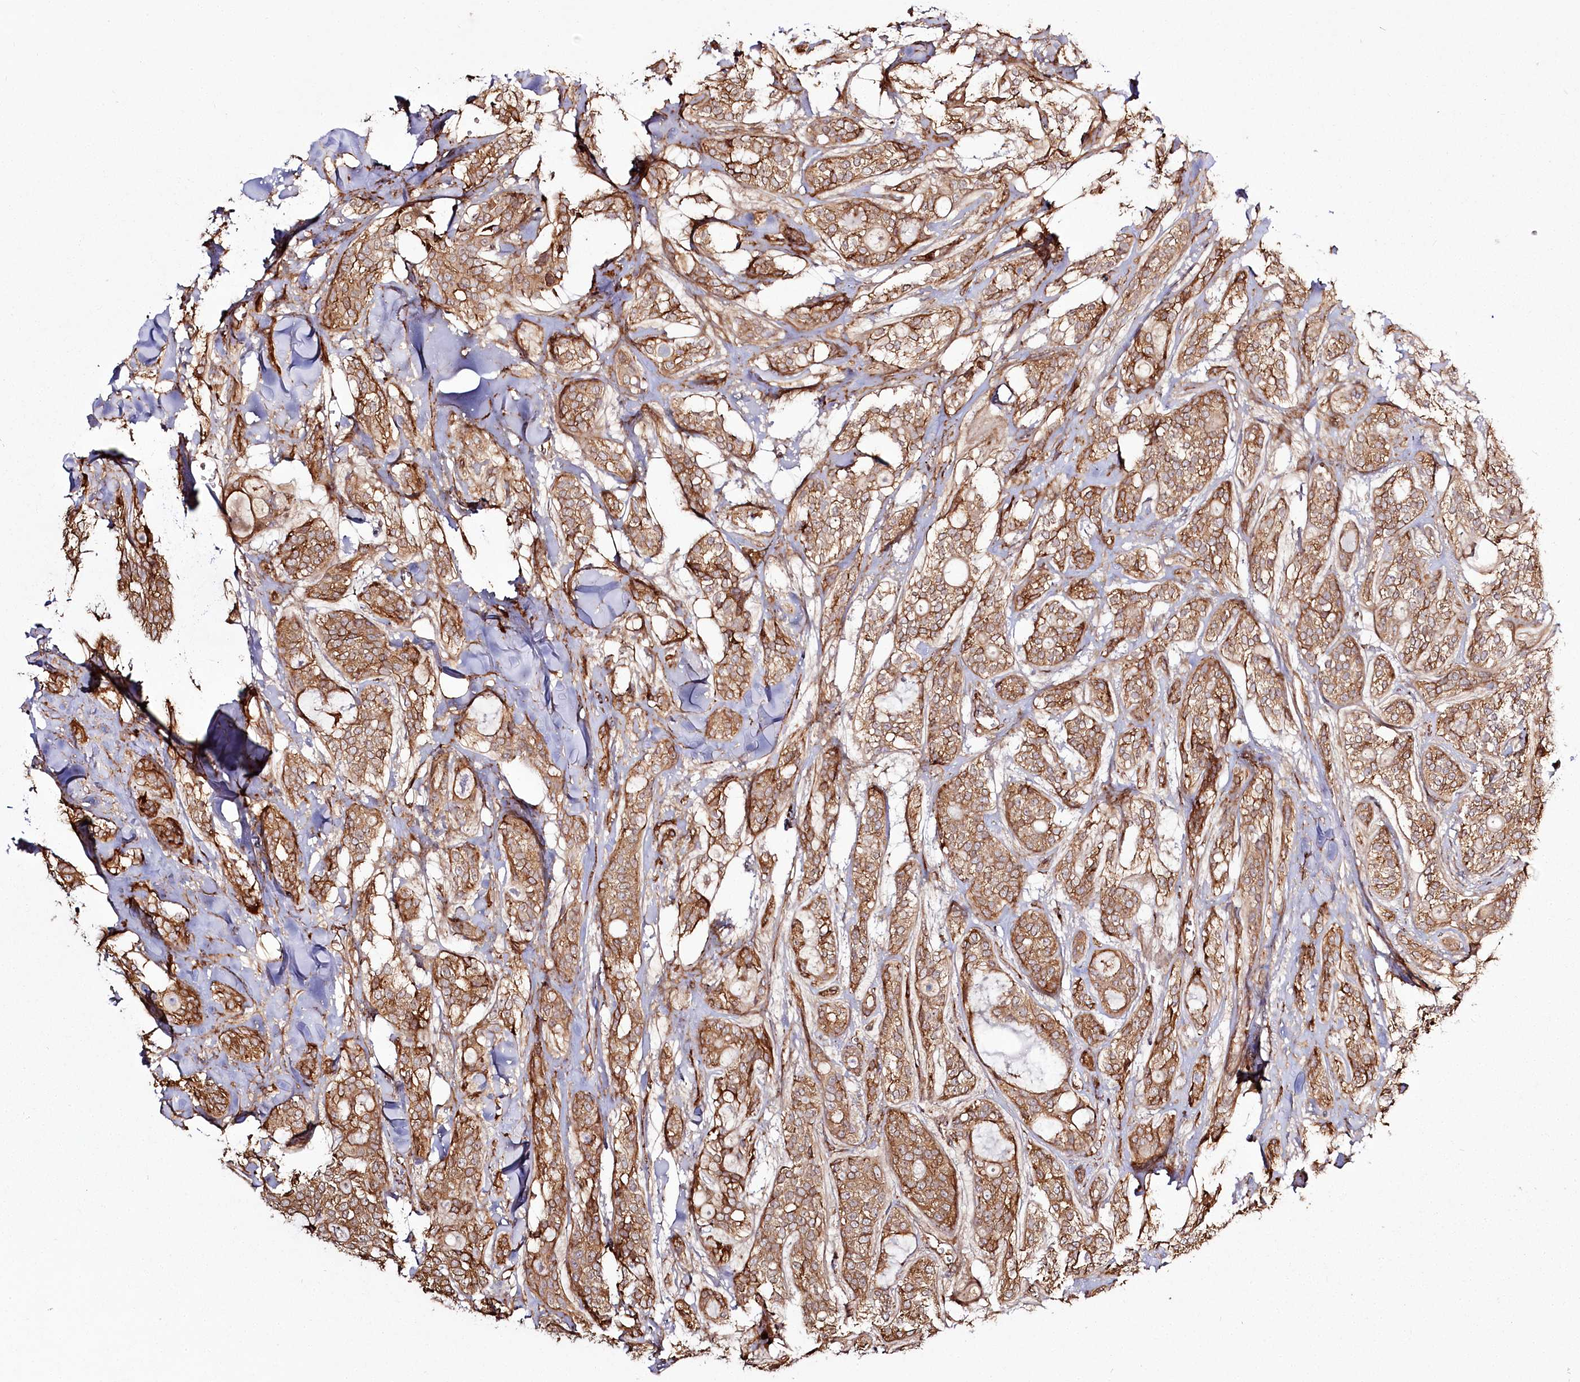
{"staining": {"intensity": "moderate", "quantity": ">75%", "location": "cytoplasmic/membranous"}, "tissue": "head and neck cancer", "cell_type": "Tumor cells", "image_type": "cancer", "snomed": [{"axis": "morphology", "description": "Adenocarcinoma, NOS"}, {"axis": "topography", "description": "Head-Neck"}], "caption": "Protein staining shows moderate cytoplasmic/membranous staining in approximately >75% of tumor cells in head and neck cancer.", "gene": "FAM13A", "patient": {"sex": "male", "age": 66}}